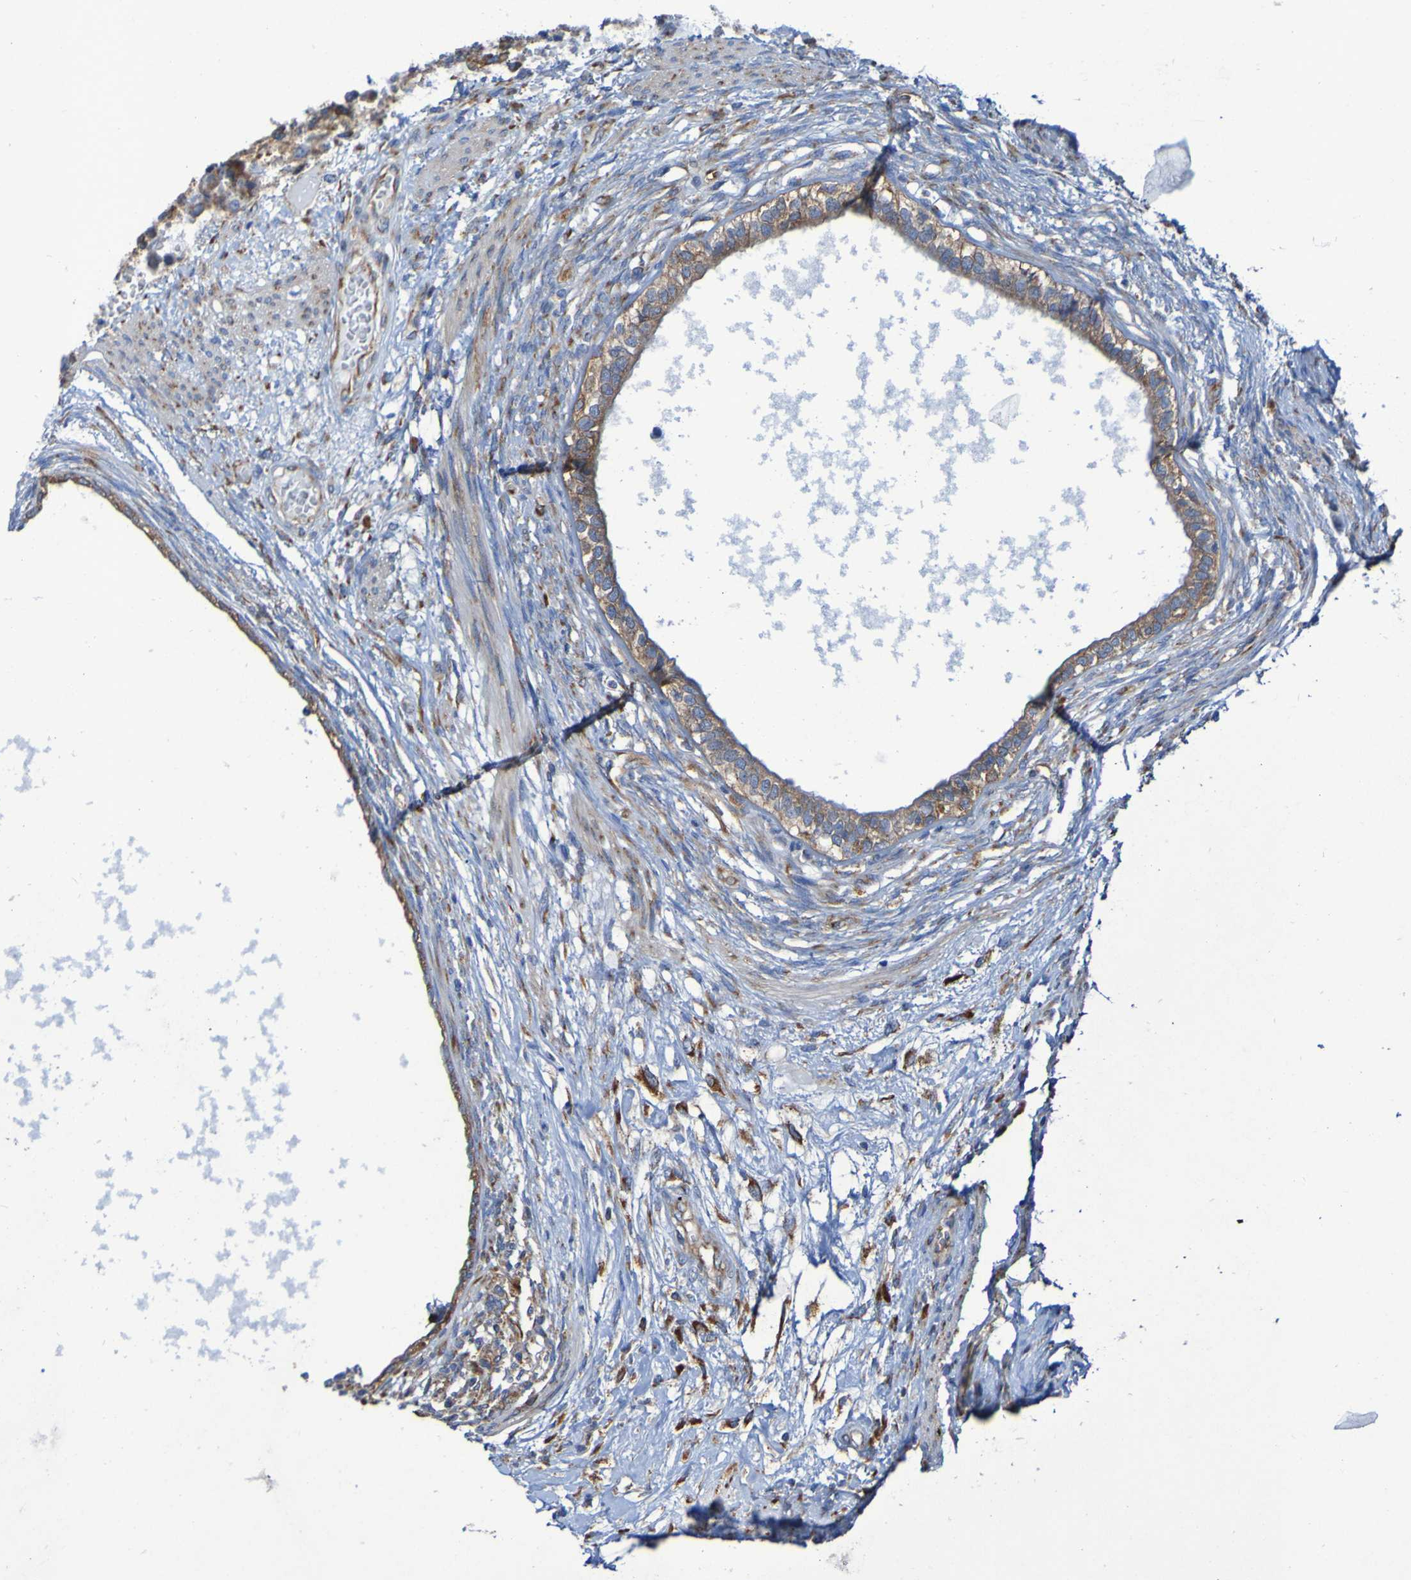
{"staining": {"intensity": "weak", "quantity": ">75%", "location": "cytoplasmic/membranous"}, "tissue": "testis cancer", "cell_type": "Tumor cells", "image_type": "cancer", "snomed": [{"axis": "morphology", "description": "Carcinoma, Embryonal, NOS"}, {"axis": "topography", "description": "Testis"}], "caption": "This photomicrograph reveals testis cancer (embryonal carcinoma) stained with immunohistochemistry (IHC) to label a protein in brown. The cytoplasmic/membranous of tumor cells show weak positivity for the protein. Nuclei are counter-stained blue.", "gene": "FKBP3", "patient": {"sex": "male", "age": 26}}